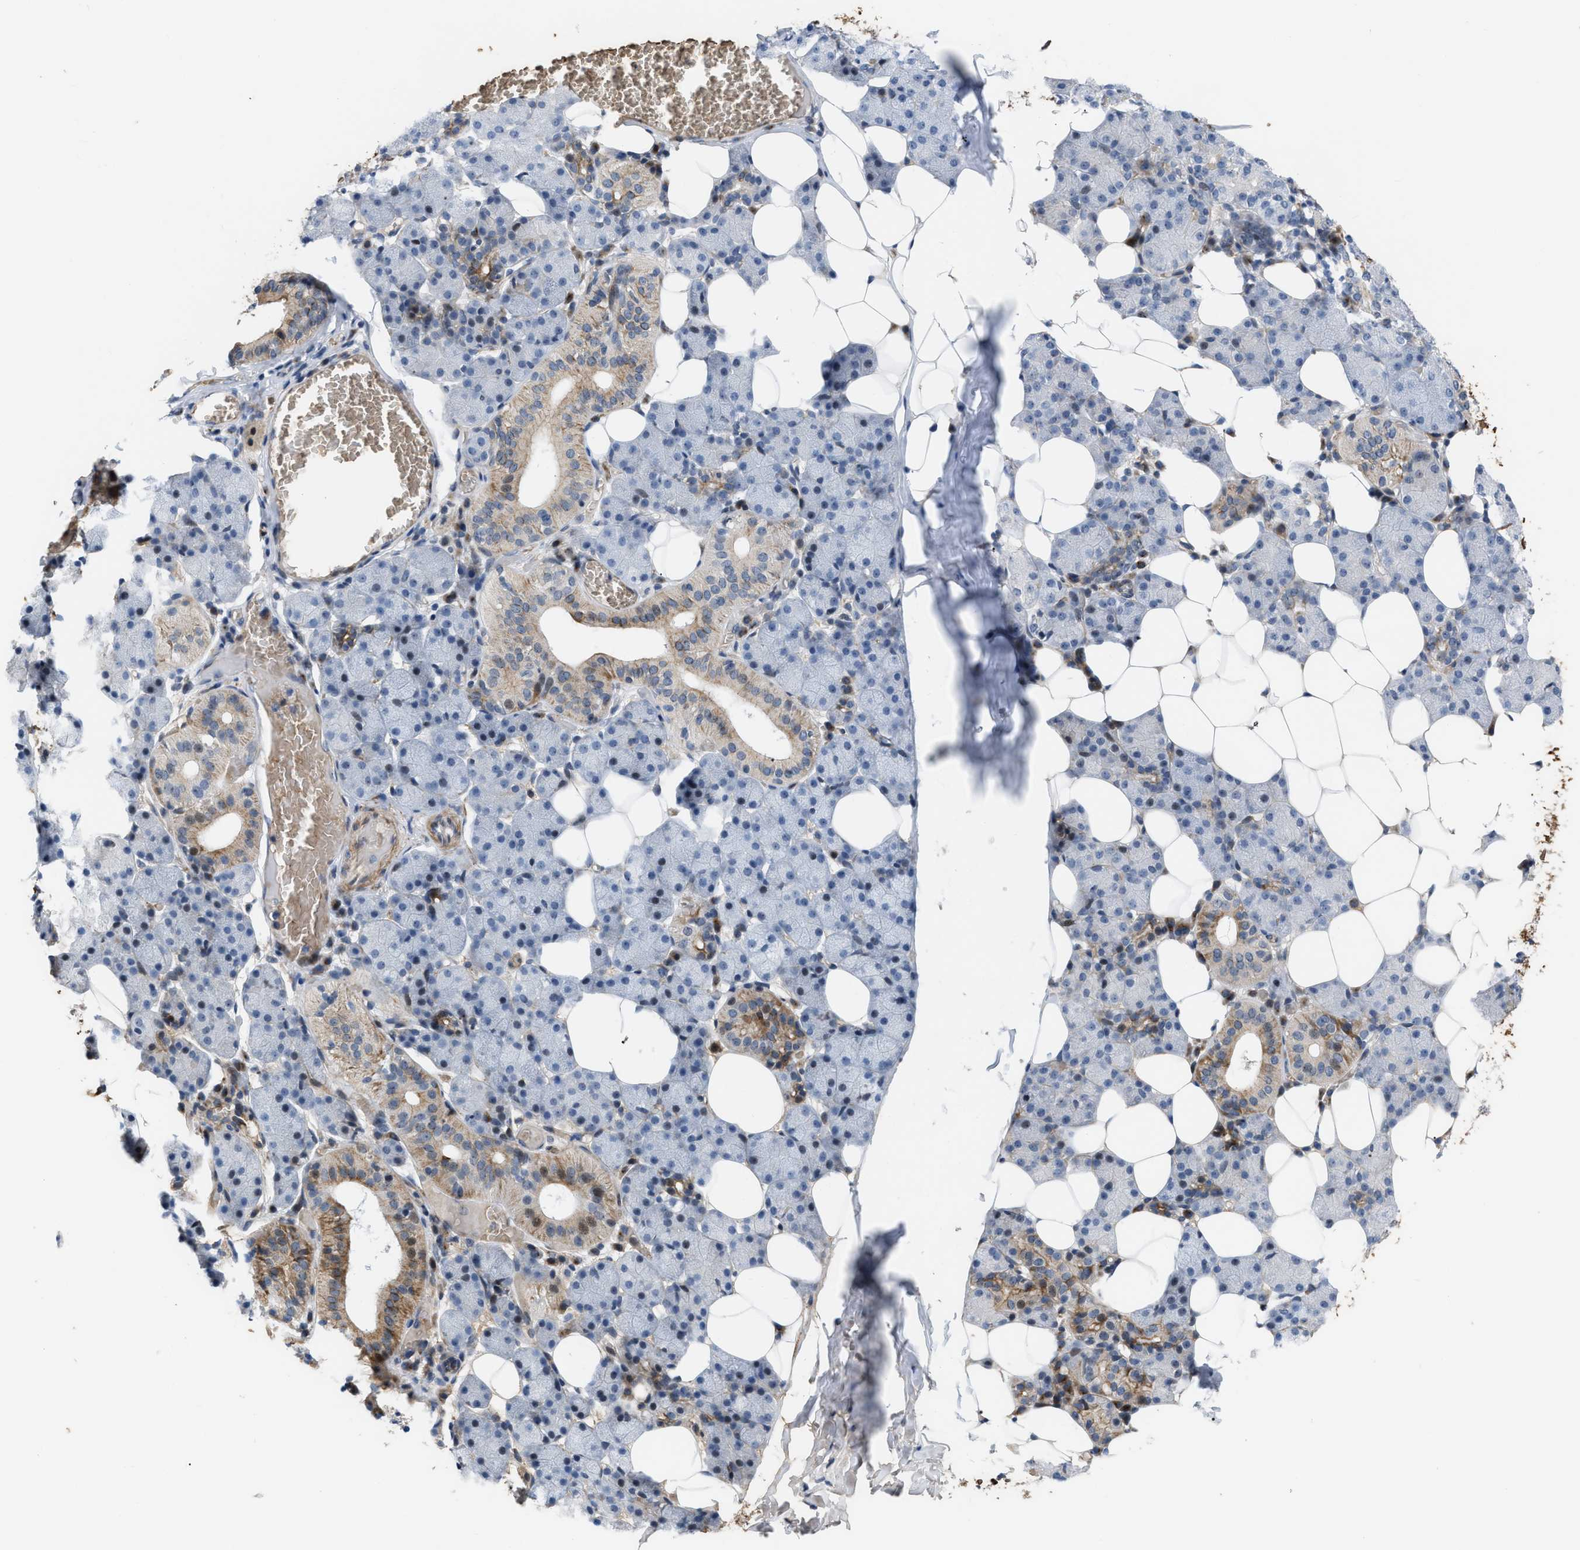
{"staining": {"intensity": "moderate", "quantity": "25%-75%", "location": "cytoplasmic/membranous"}, "tissue": "salivary gland", "cell_type": "Glandular cells", "image_type": "normal", "snomed": [{"axis": "morphology", "description": "Normal tissue, NOS"}, {"axis": "topography", "description": "Salivary gland"}], "caption": "Human salivary gland stained with a brown dye reveals moderate cytoplasmic/membranous positive staining in approximately 25%-75% of glandular cells.", "gene": "POLR1F", "patient": {"sex": "female", "age": 33}}